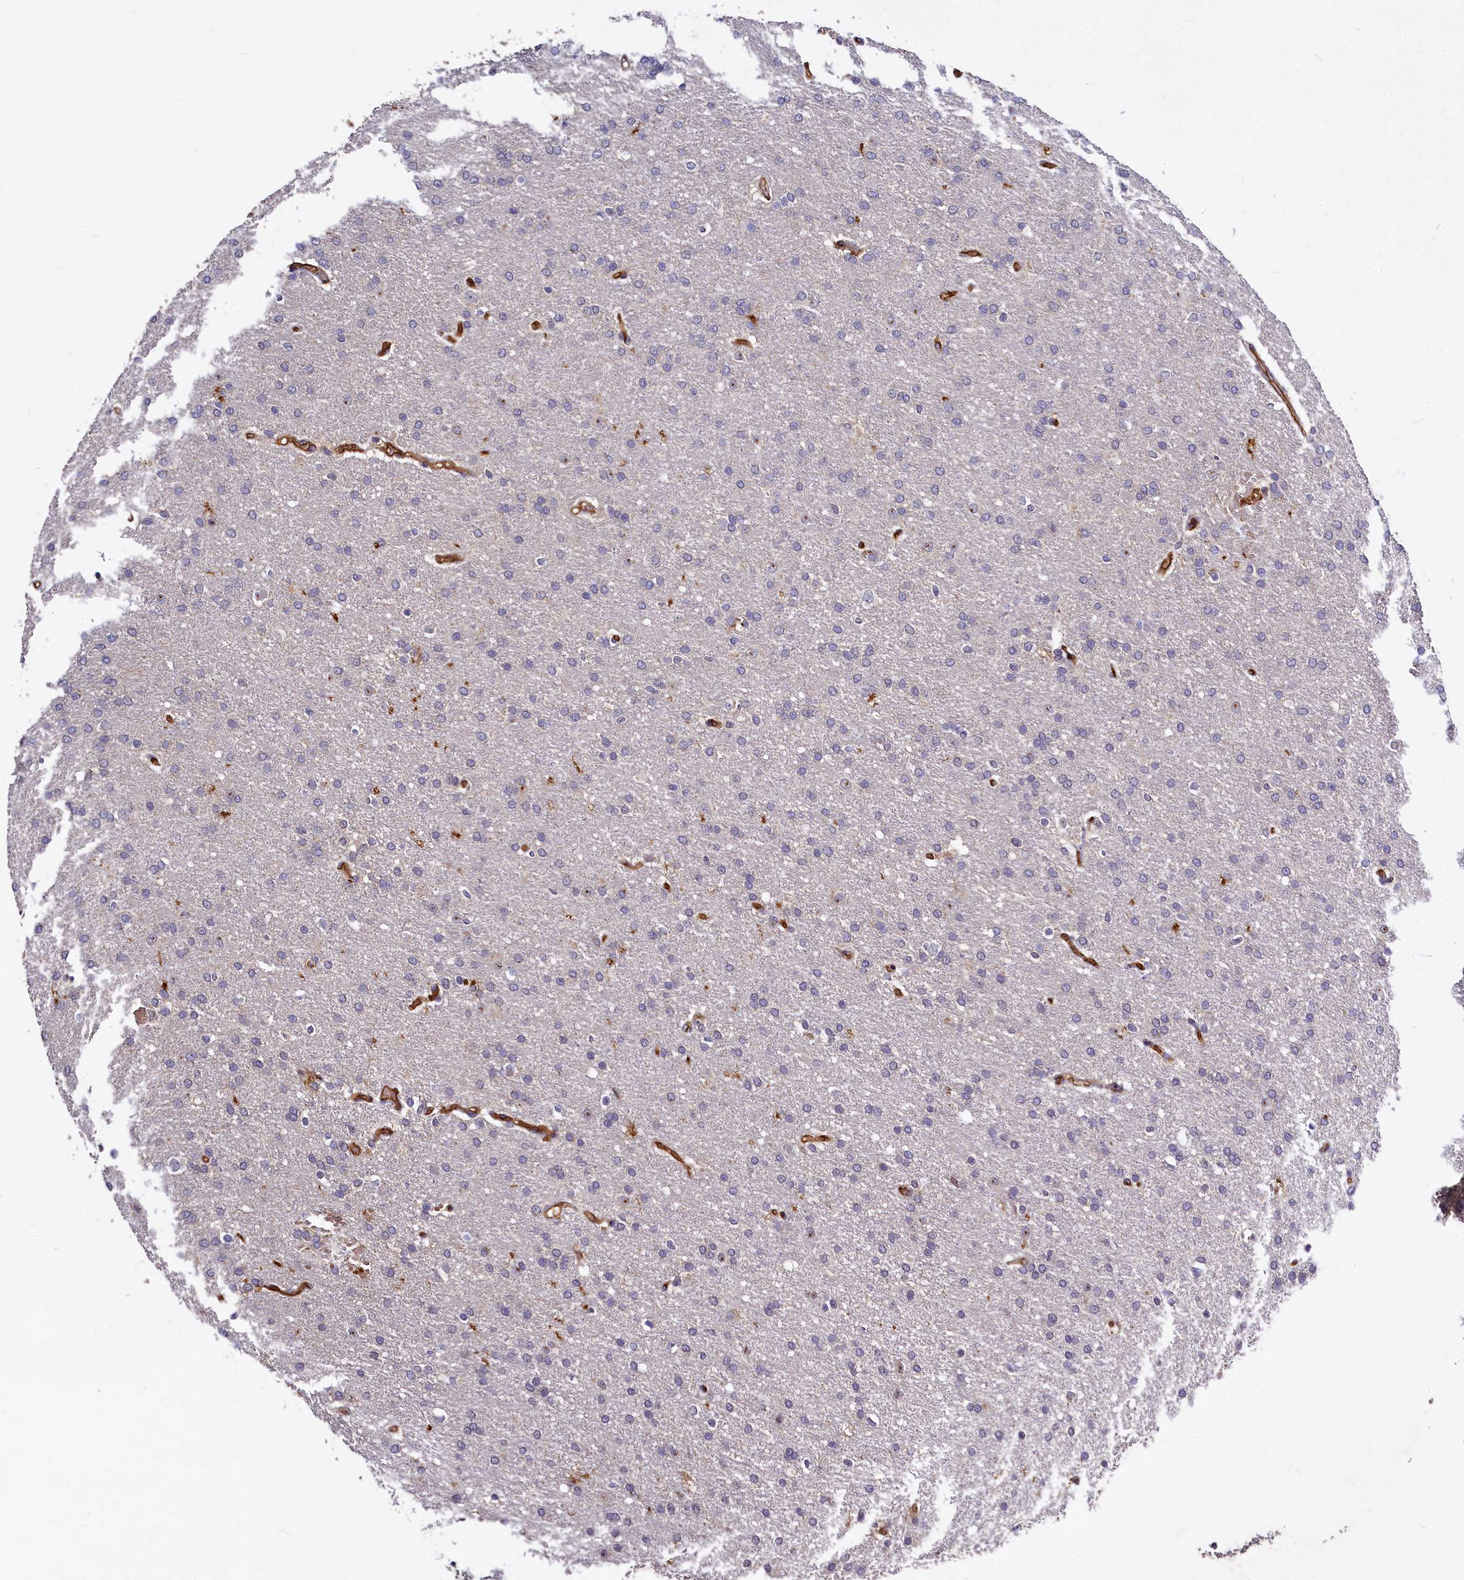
{"staining": {"intensity": "negative", "quantity": "none", "location": "none"}, "tissue": "glioma", "cell_type": "Tumor cells", "image_type": "cancer", "snomed": [{"axis": "morphology", "description": "Glioma, malignant, High grade"}, {"axis": "topography", "description": "Brain"}], "caption": "Immunohistochemistry histopathology image of neoplastic tissue: human glioma stained with DAB reveals no significant protein expression in tumor cells.", "gene": "ATG101", "patient": {"sex": "male", "age": 72}}